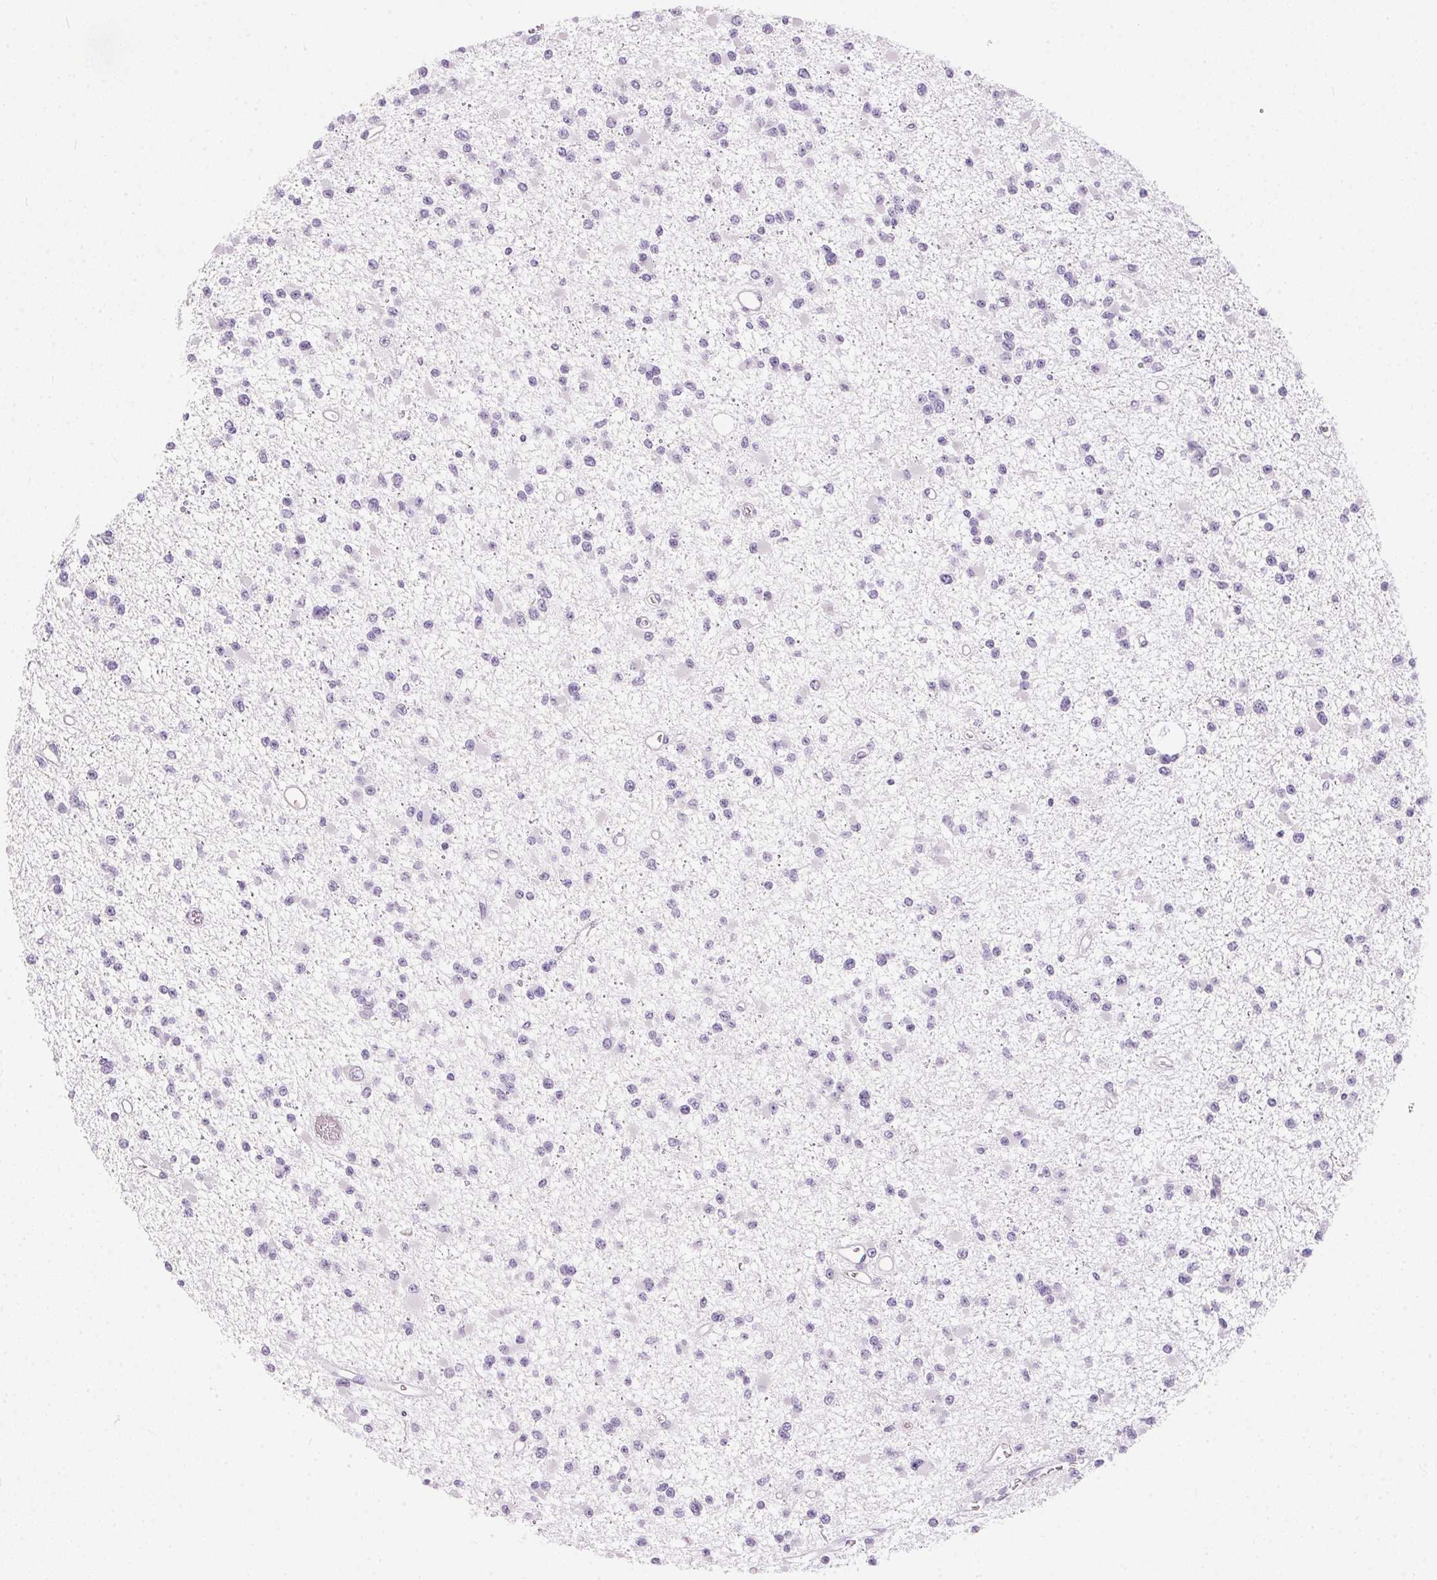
{"staining": {"intensity": "negative", "quantity": "none", "location": "none"}, "tissue": "glioma", "cell_type": "Tumor cells", "image_type": "cancer", "snomed": [{"axis": "morphology", "description": "Glioma, malignant, Low grade"}, {"axis": "topography", "description": "Brain"}], "caption": "Malignant low-grade glioma was stained to show a protein in brown. There is no significant positivity in tumor cells.", "gene": "GBP6", "patient": {"sex": "female", "age": 22}}